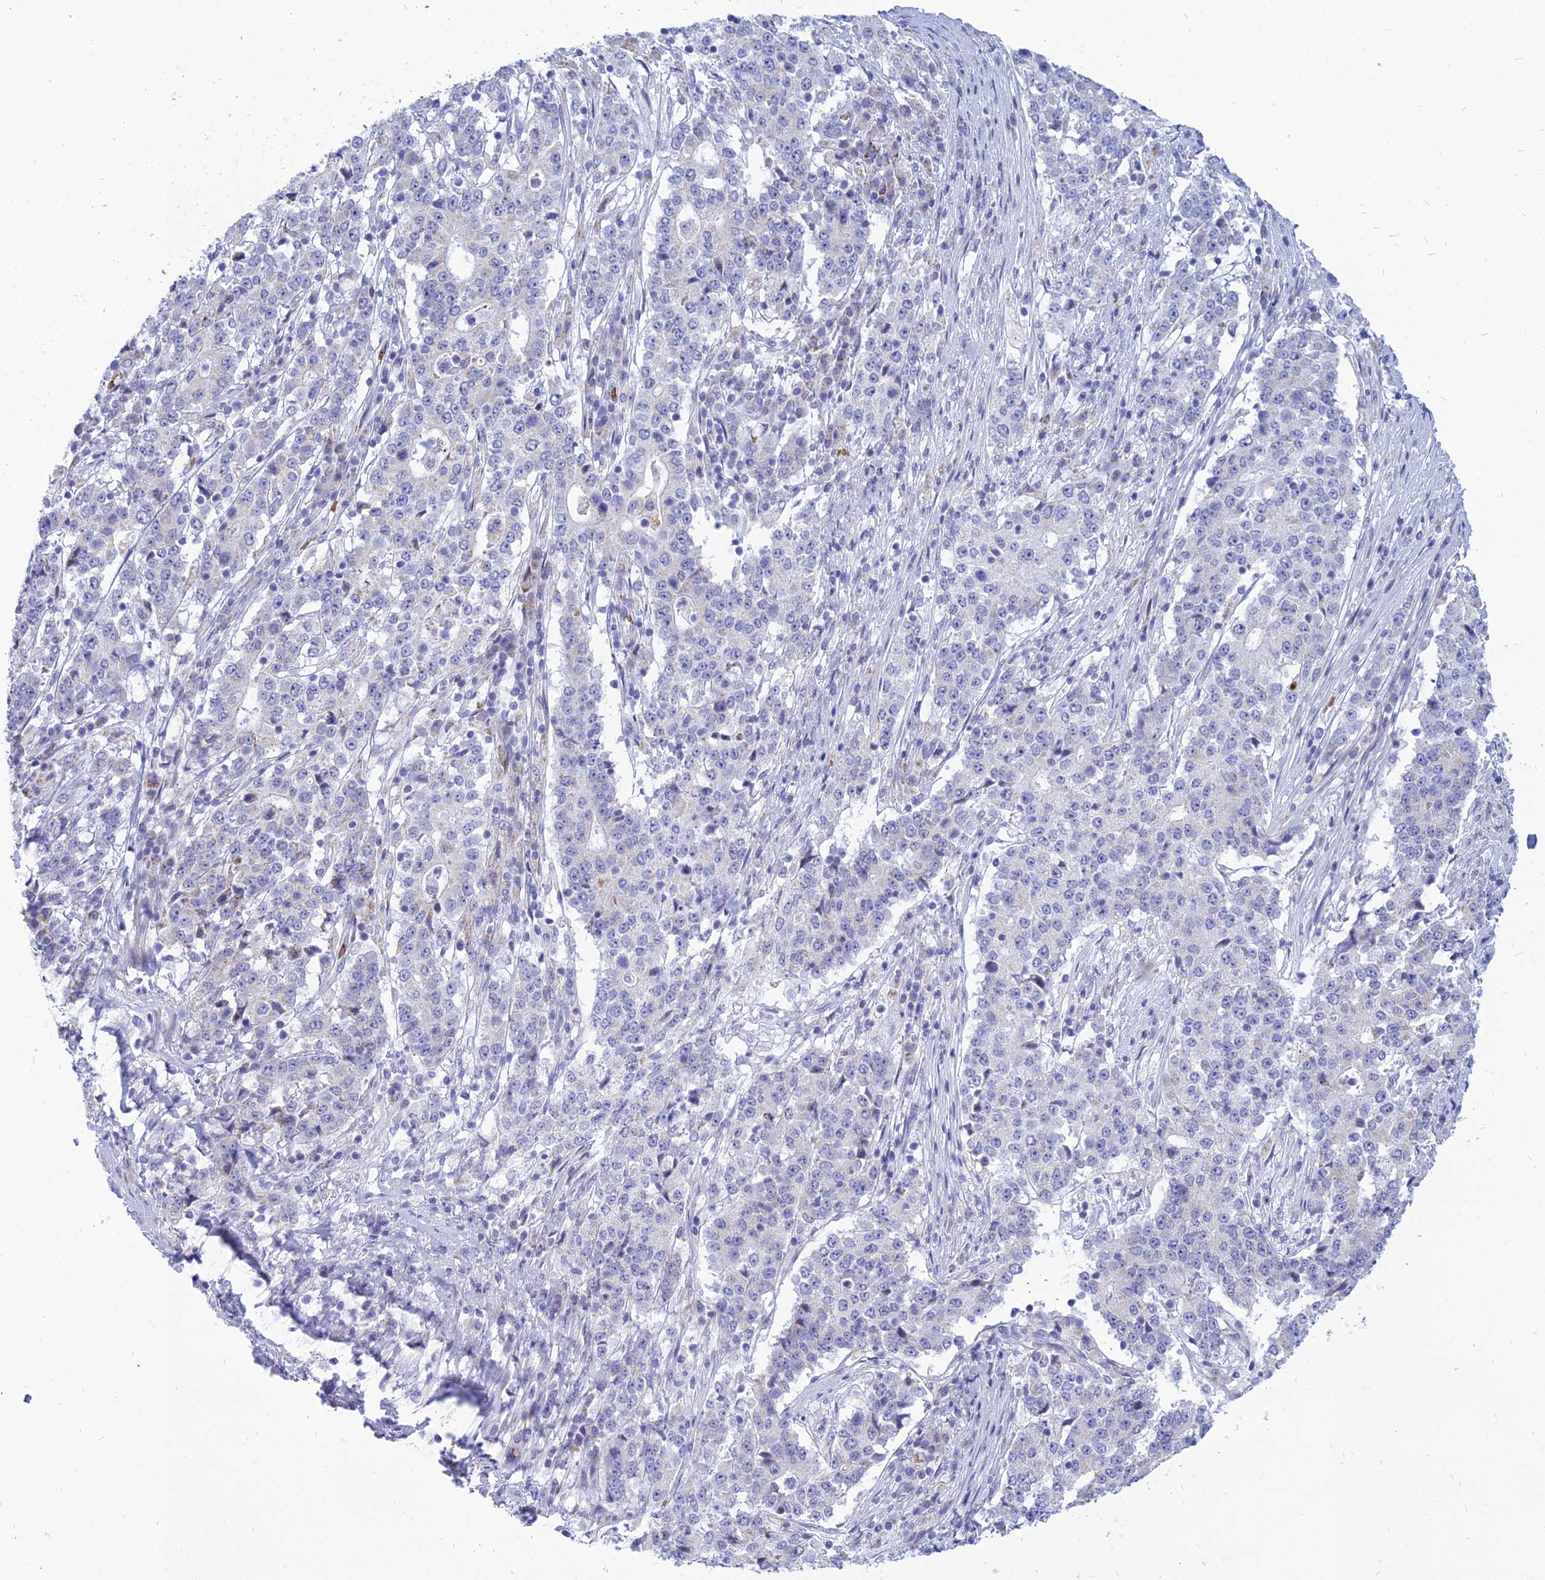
{"staining": {"intensity": "negative", "quantity": "none", "location": "none"}, "tissue": "stomach cancer", "cell_type": "Tumor cells", "image_type": "cancer", "snomed": [{"axis": "morphology", "description": "Adenocarcinoma, NOS"}, {"axis": "topography", "description": "Stomach"}], "caption": "This histopathology image is of stomach adenocarcinoma stained with immunohistochemistry (IHC) to label a protein in brown with the nuclei are counter-stained blue. There is no expression in tumor cells.", "gene": "HHAT", "patient": {"sex": "male", "age": 59}}